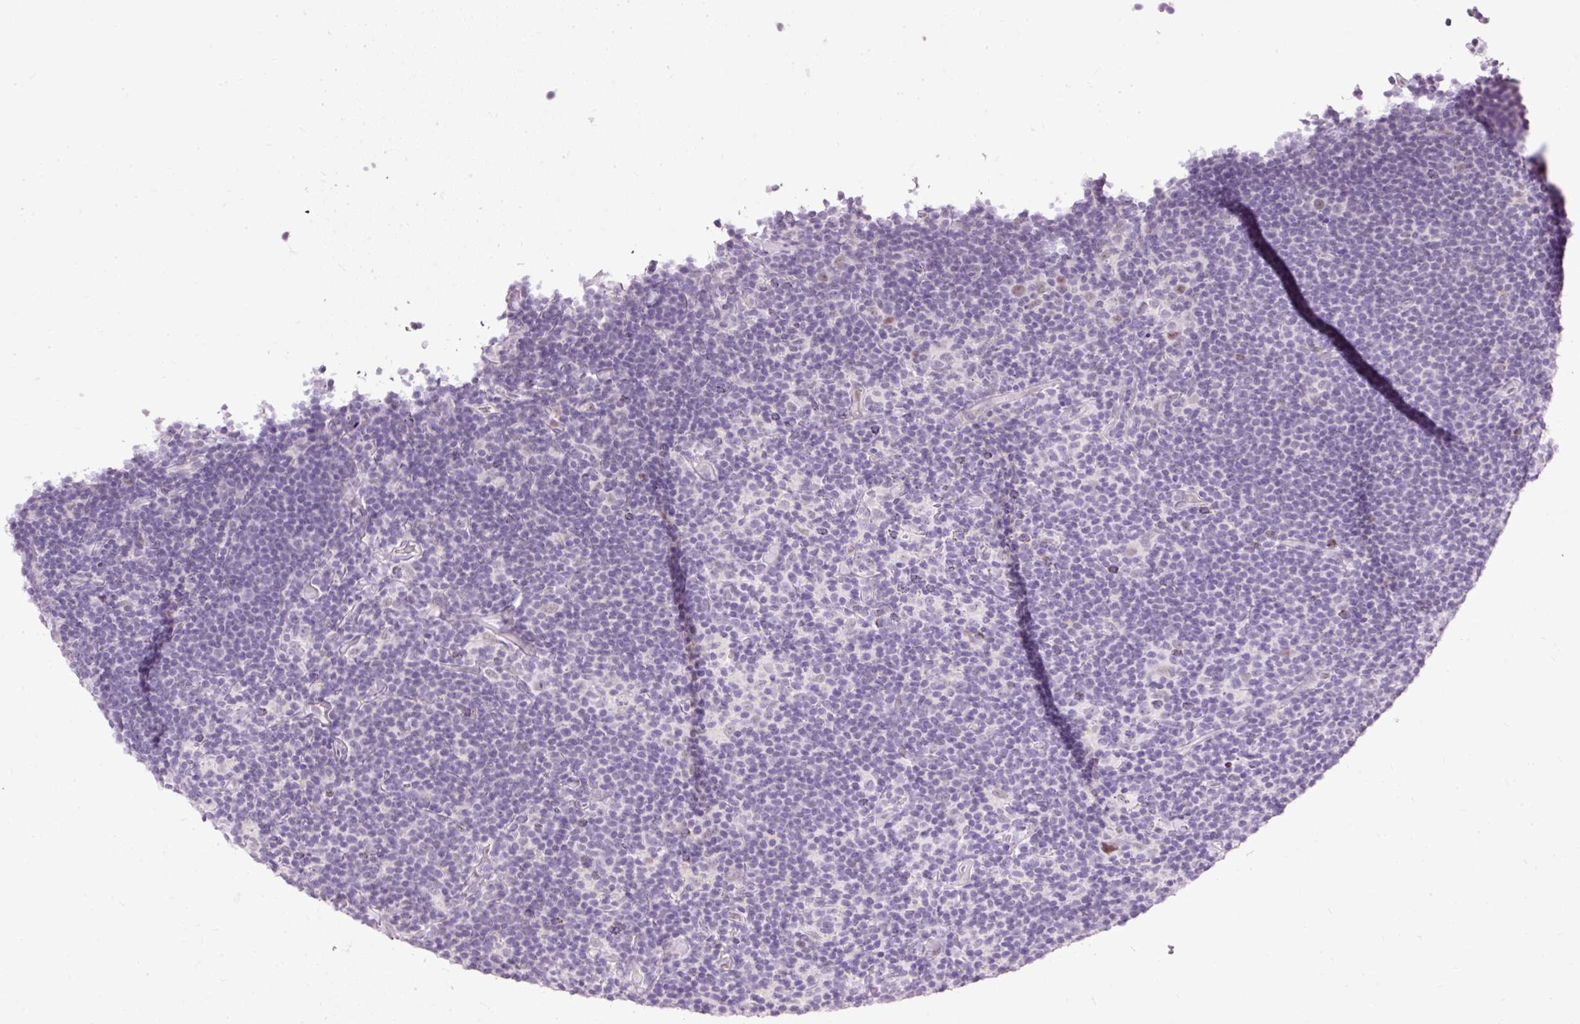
{"staining": {"intensity": "negative", "quantity": "none", "location": "none"}, "tissue": "lymphoma", "cell_type": "Tumor cells", "image_type": "cancer", "snomed": [{"axis": "morphology", "description": "Hodgkin's disease, NOS"}, {"axis": "topography", "description": "Lymph node"}], "caption": "This is an immunohistochemistry histopathology image of lymphoma. There is no staining in tumor cells.", "gene": "PDE6B", "patient": {"sex": "female", "age": 57}}